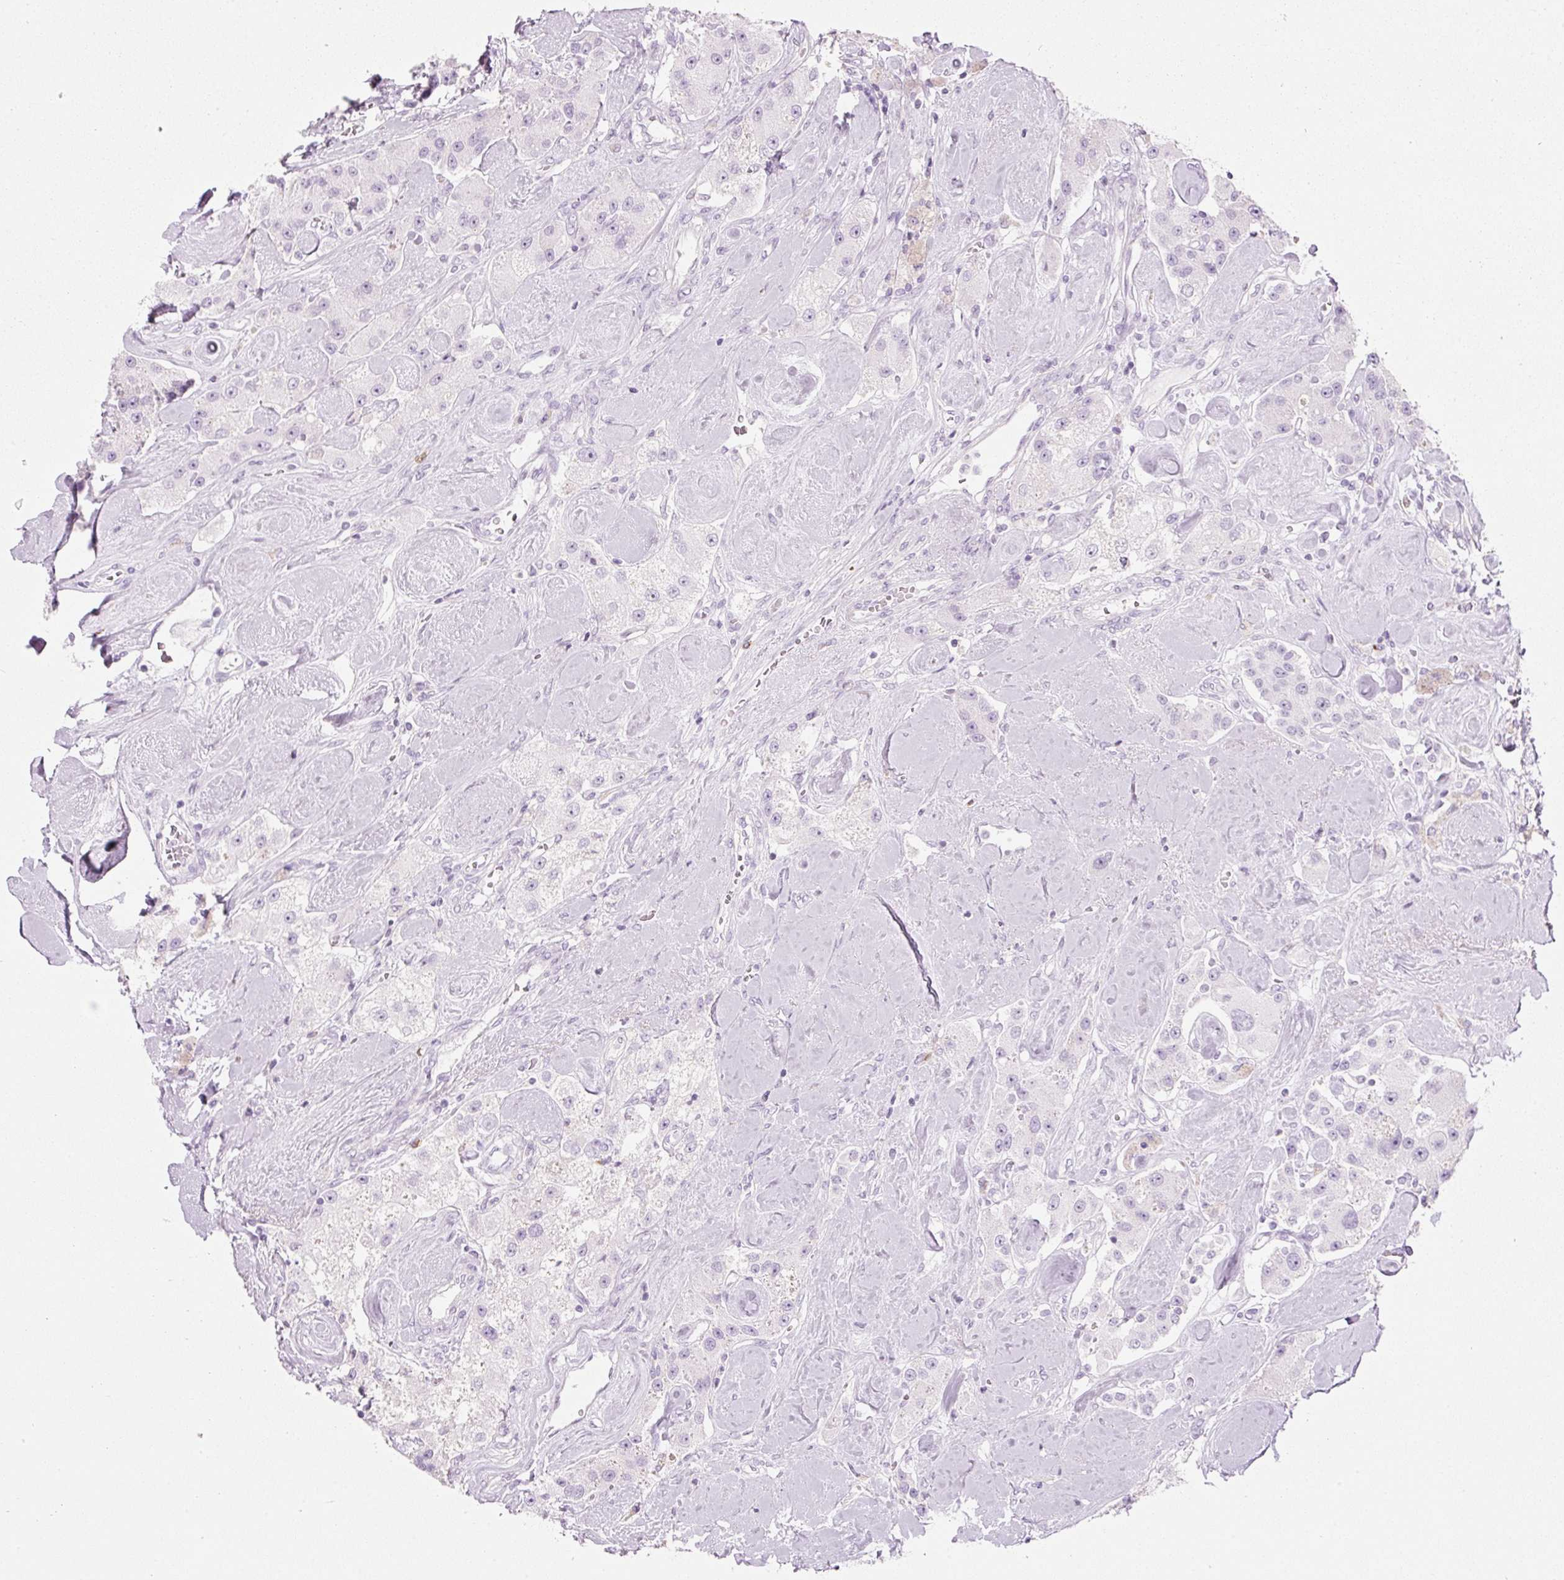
{"staining": {"intensity": "negative", "quantity": "none", "location": "none"}, "tissue": "carcinoid", "cell_type": "Tumor cells", "image_type": "cancer", "snomed": [{"axis": "morphology", "description": "Carcinoid, malignant, NOS"}, {"axis": "topography", "description": "Pancreas"}], "caption": "Immunohistochemistry histopathology image of neoplastic tissue: malignant carcinoid stained with DAB (3,3'-diaminobenzidine) displays no significant protein expression in tumor cells. (Stains: DAB (3,3'-diaminobenzidine) immunohistochemistry with hematoxylin counter stain, Microscopy: brightfield microscopy at high magnification).", "gene": "CMA1", "patient": {"sex": "male", "age": 41}}